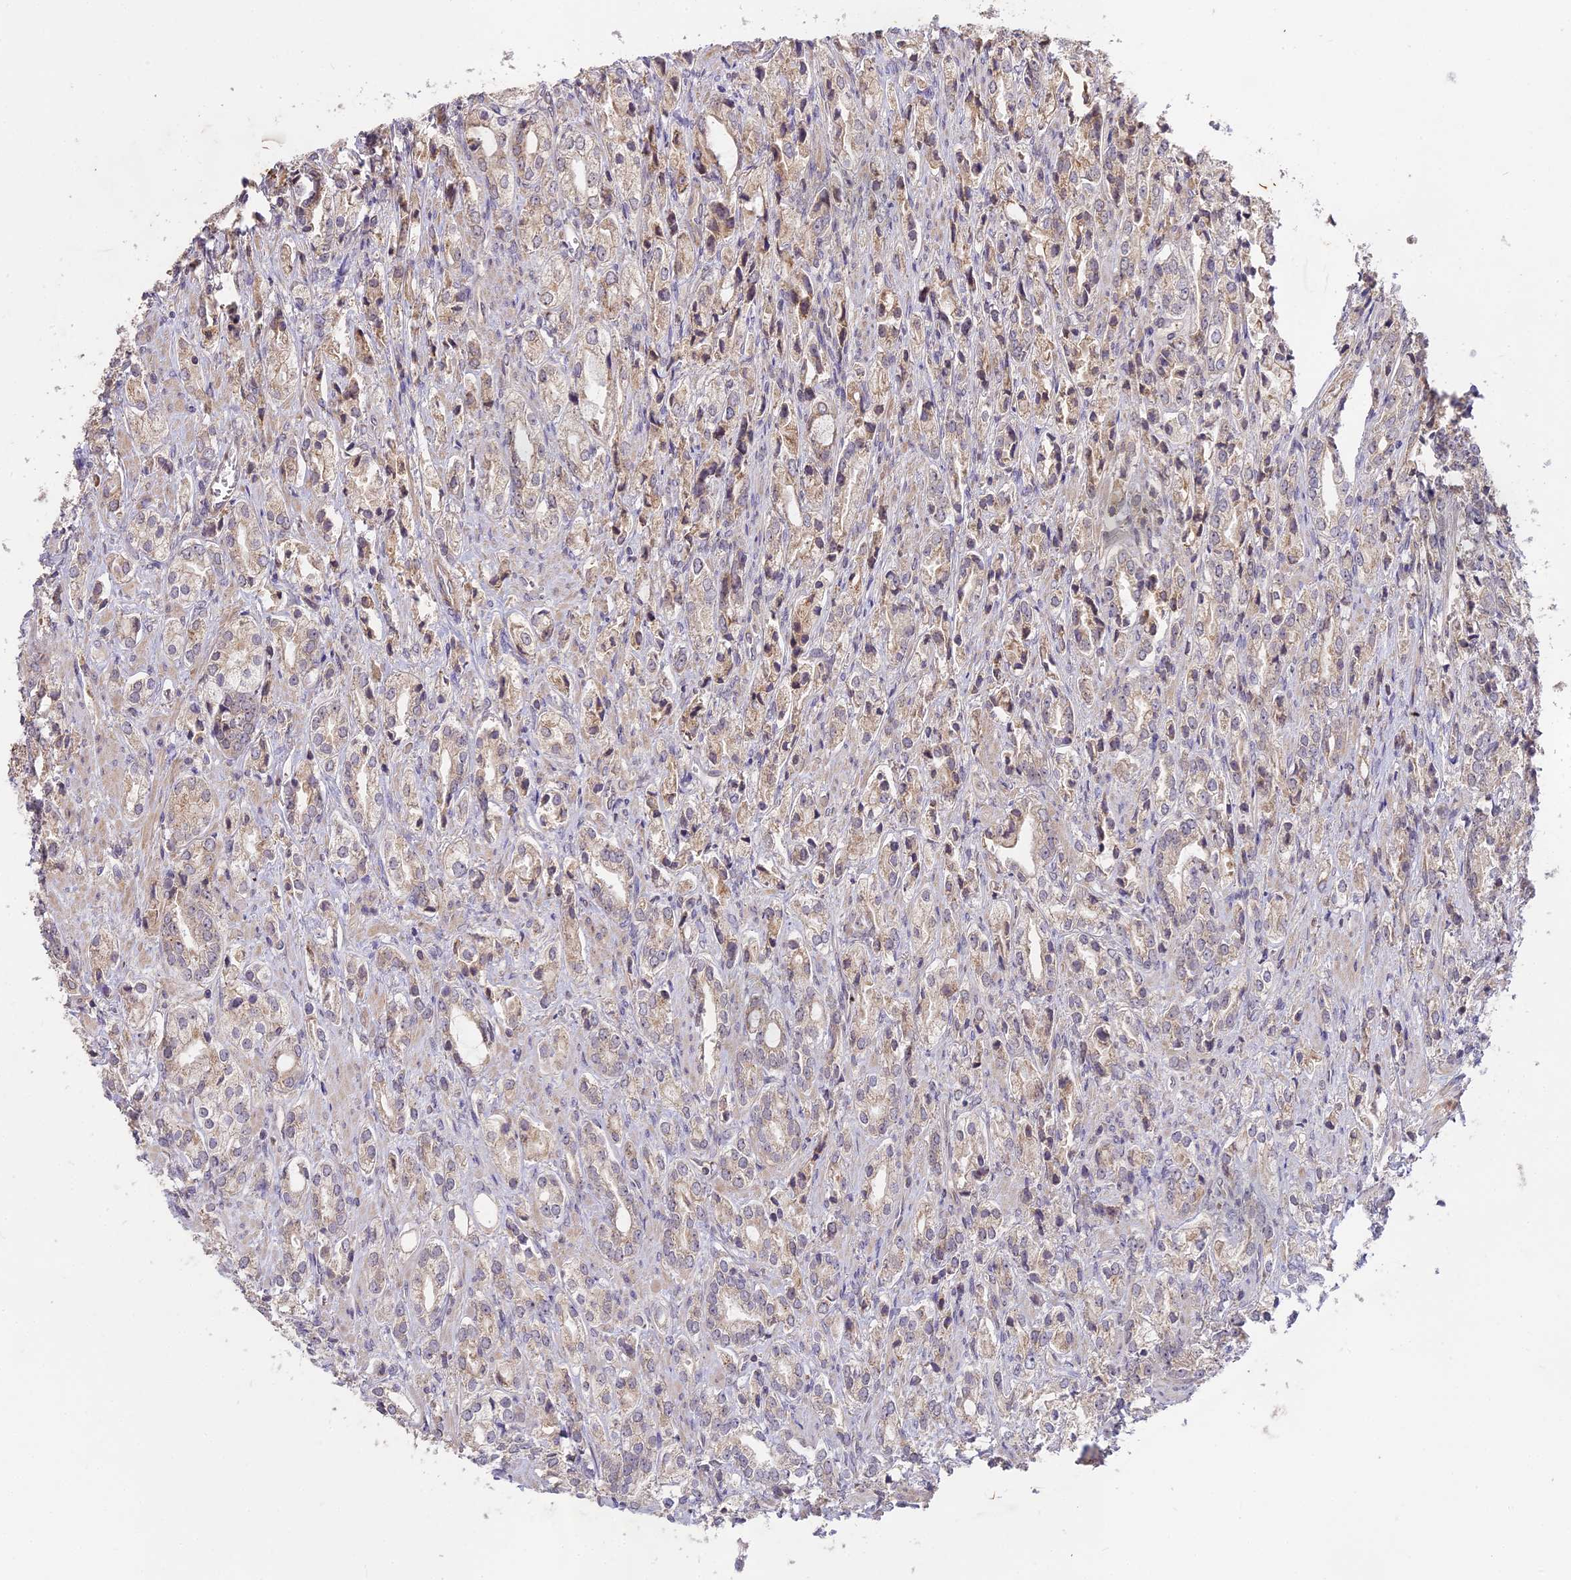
{"staining": {"intensity": "moderate", "quantity": "25%-75%", "location": "cytoplasmic/membranous"}, "tissue": "prostate cancer", "cell_type": "Tumor cells", "image_type": "cancer", "snomed": [{"axis": "morphology", "description": "Adenocarcinoma, High grade"}, {"axis": "topography", "description": "Prostate"}], "caption": "Immunohistochemical staining of human prostate high-grade adenocarcinoma displays moderate cytoplasmic/membranous protein positivity in about 25%-75% of tumor cells.", "gene": "MEMO1", "patient": {"sex": "male", "age": 50}}